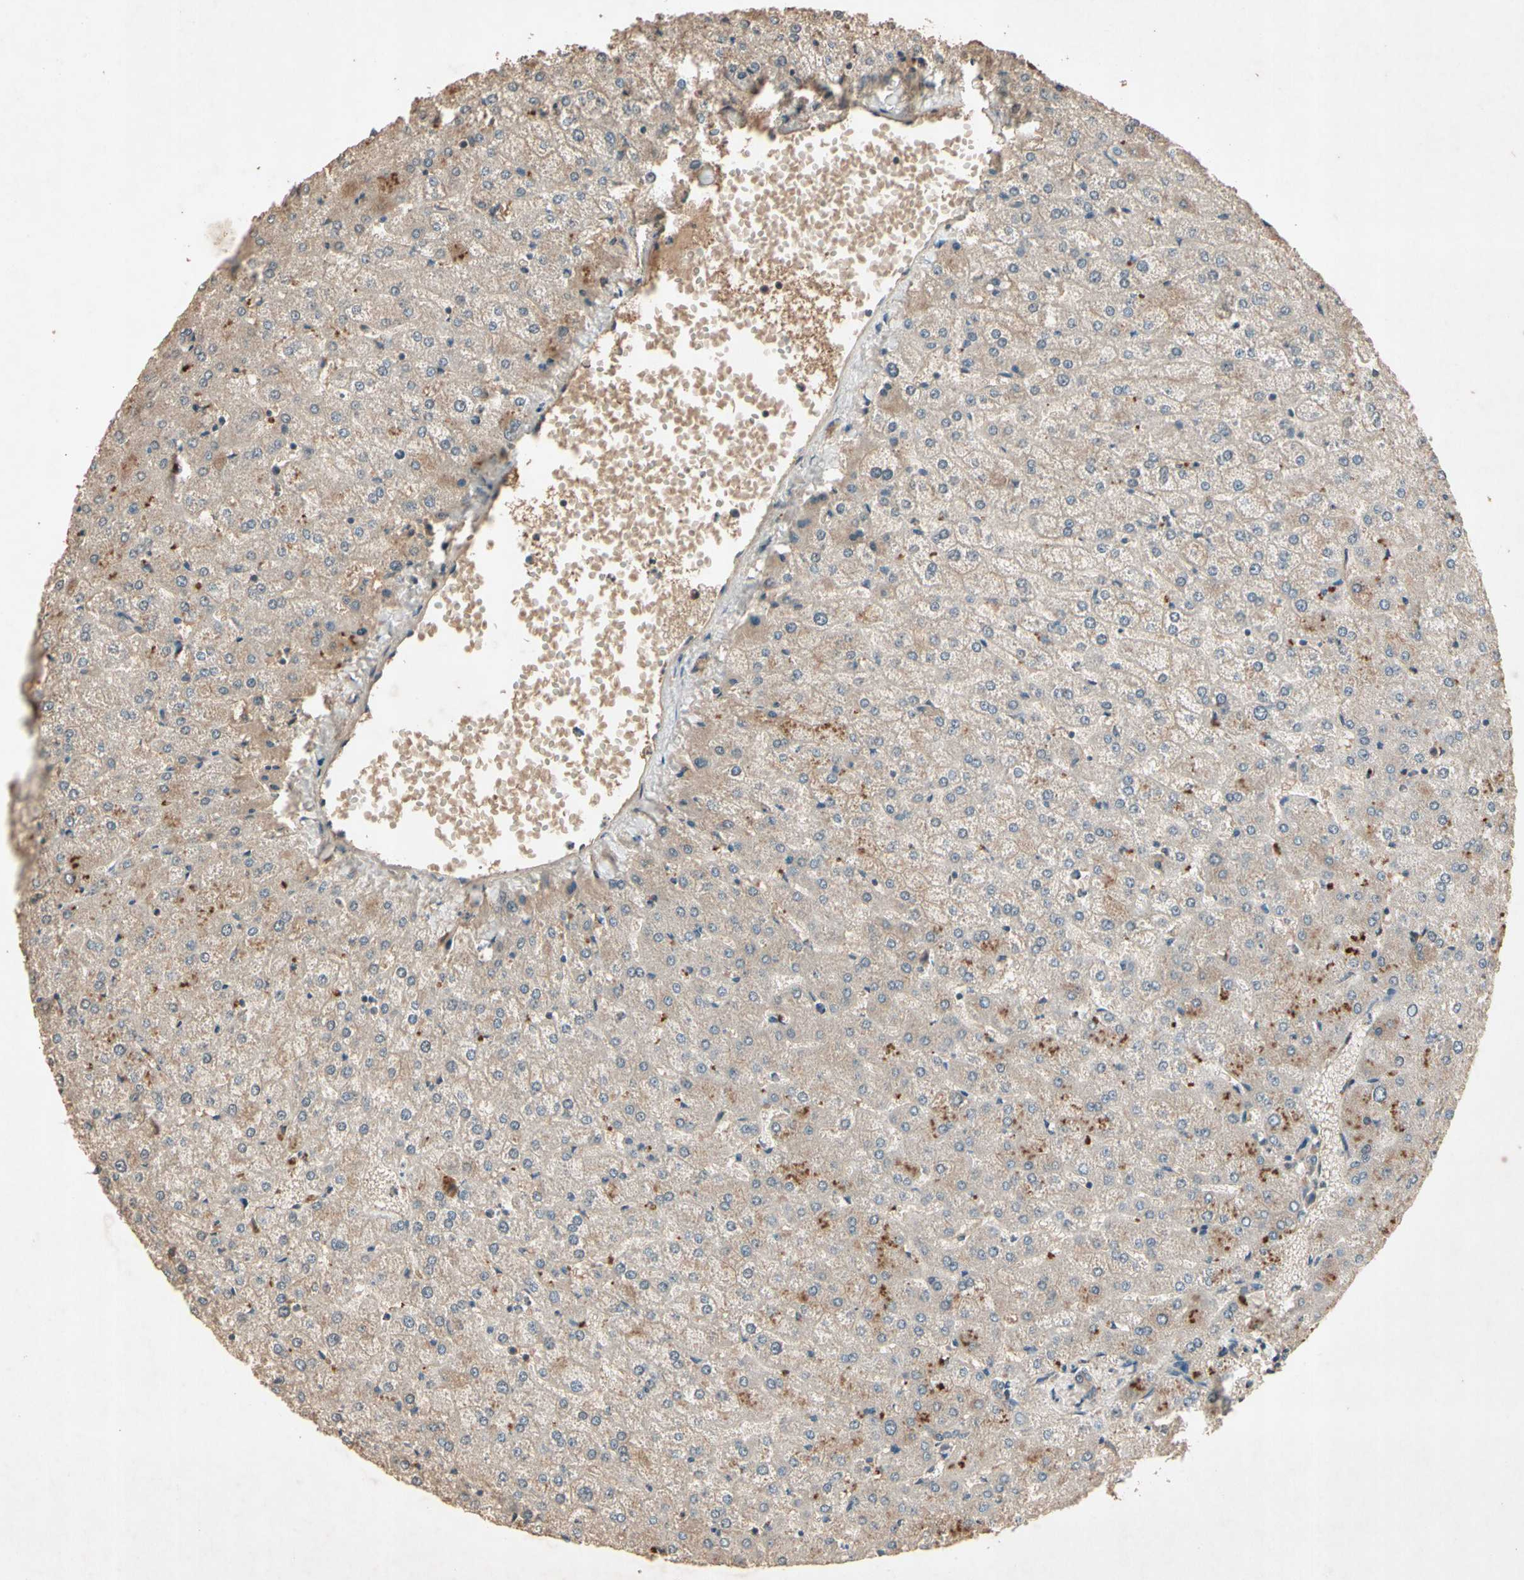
{"staining": {"intensity": "weak", "quantity": ">75%", "location": "cytoplasmic/membranous"}, "tissue": "liver", "cell_type": "Cholangiocytes", "image_type": "normal", "snomed": [{"axis": "morphology", "description": "Normal tissue, NOS"}, {"axis": "topography", "description": "Liver"}], "caption": "About >75% of cholangiocytes in benign liver reveal weak cytoplasmic/membranous protein positivity as visualized by brown immunohistochemical staining.", "gene": "NSF", "patient": {"sex": "female", "age": 32}}